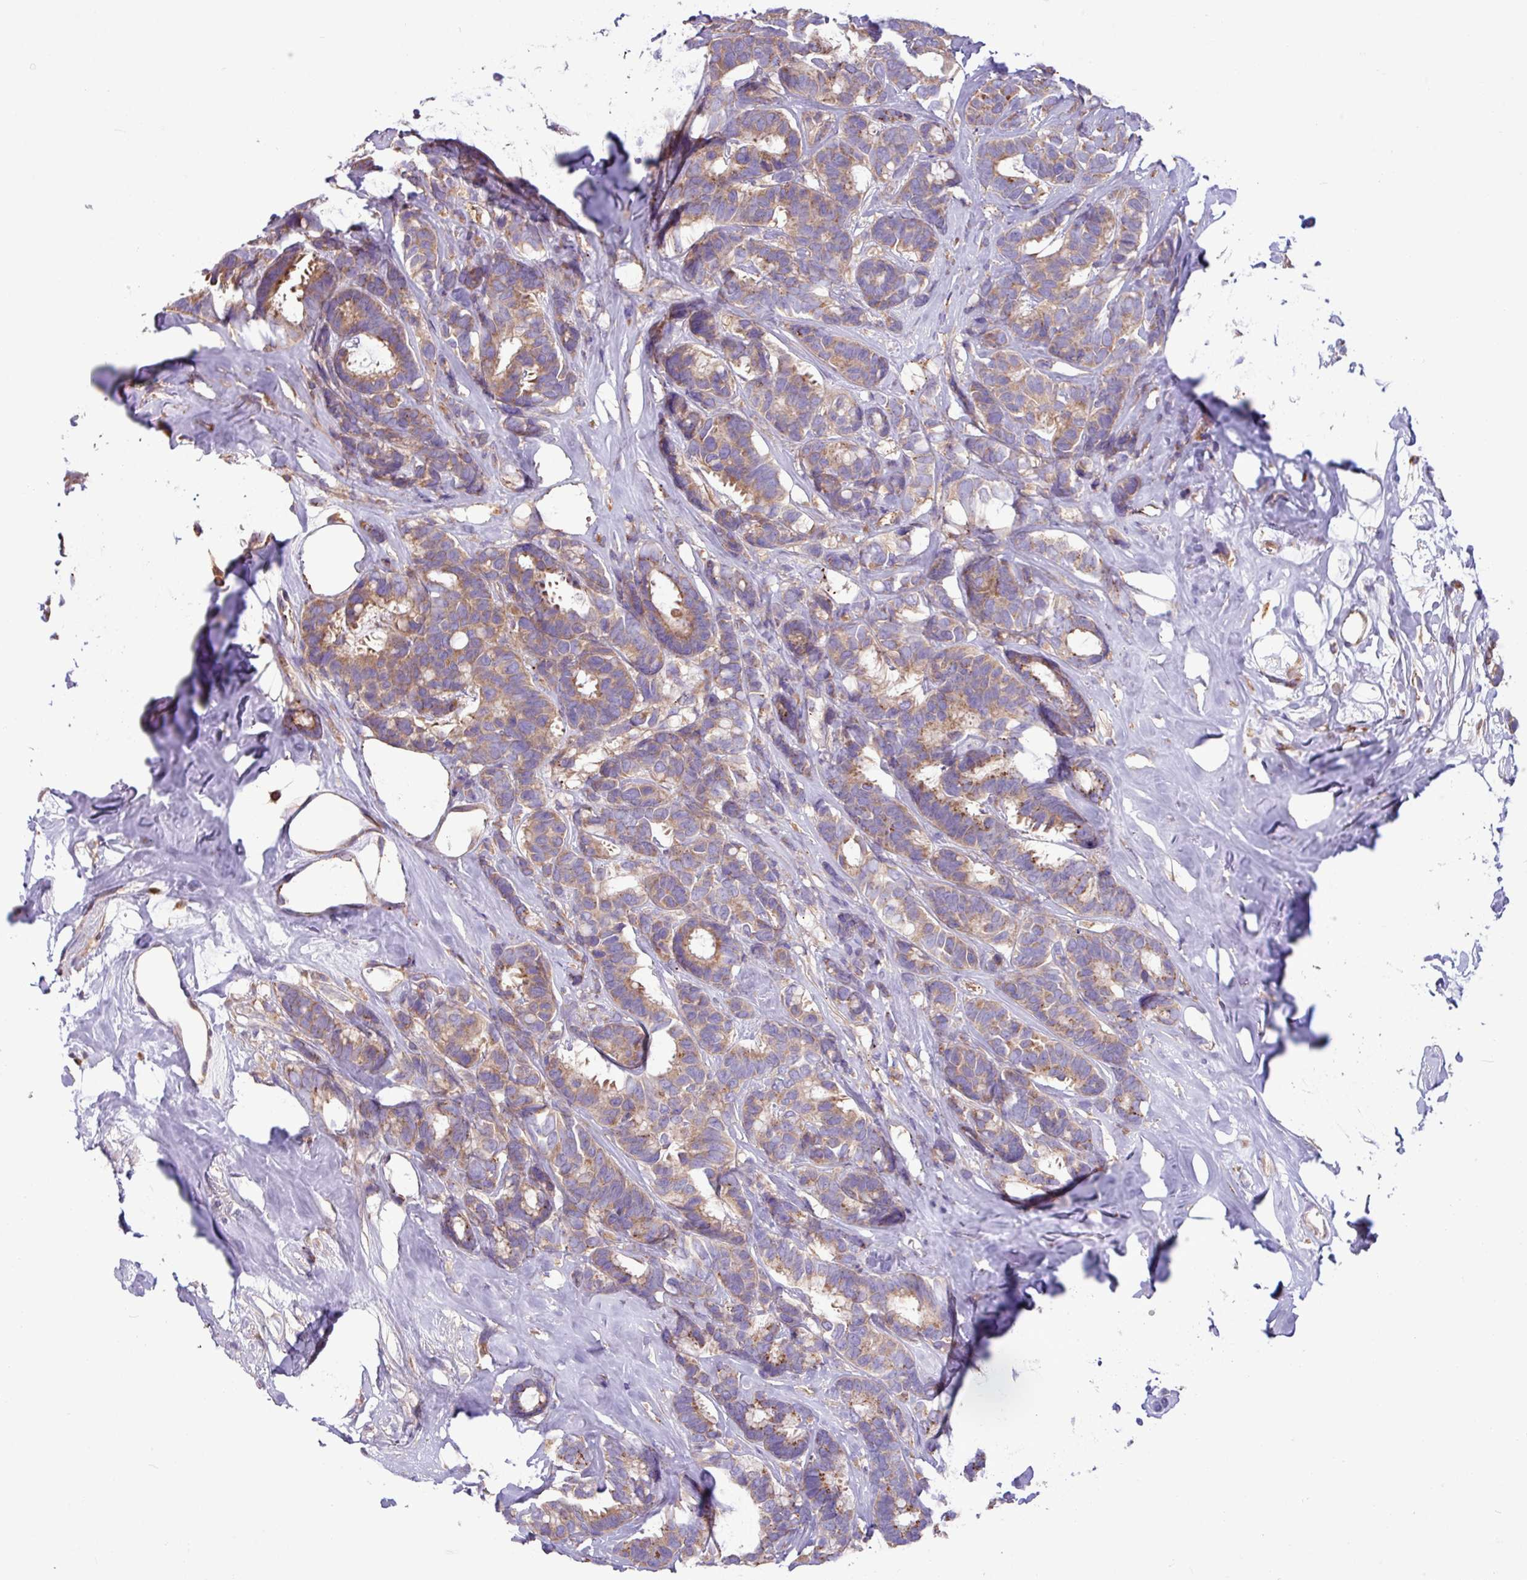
{"staining": {"intensity": "moderate", "quantity": "25%-75%", "location": "cytoplasmic/membranous"}, "tissue": "breast cancer", "cell_type": "Tumor cells", "image_type": "cancer", "snomed": [{"axis": "morphology", "description": "Duct carcinoma"}, {"axis": "topography", "description": "Breast"}], "caption": "Immunohistochemical staining of human invasive ductal carcinoma (breast) exhibits medium levels of moderate cytoplasmic/membranous protein expression in about 25%-75% of tumor cells.", "gene": "PPM1J", "patient": {"sex": "female", "age": 87}}